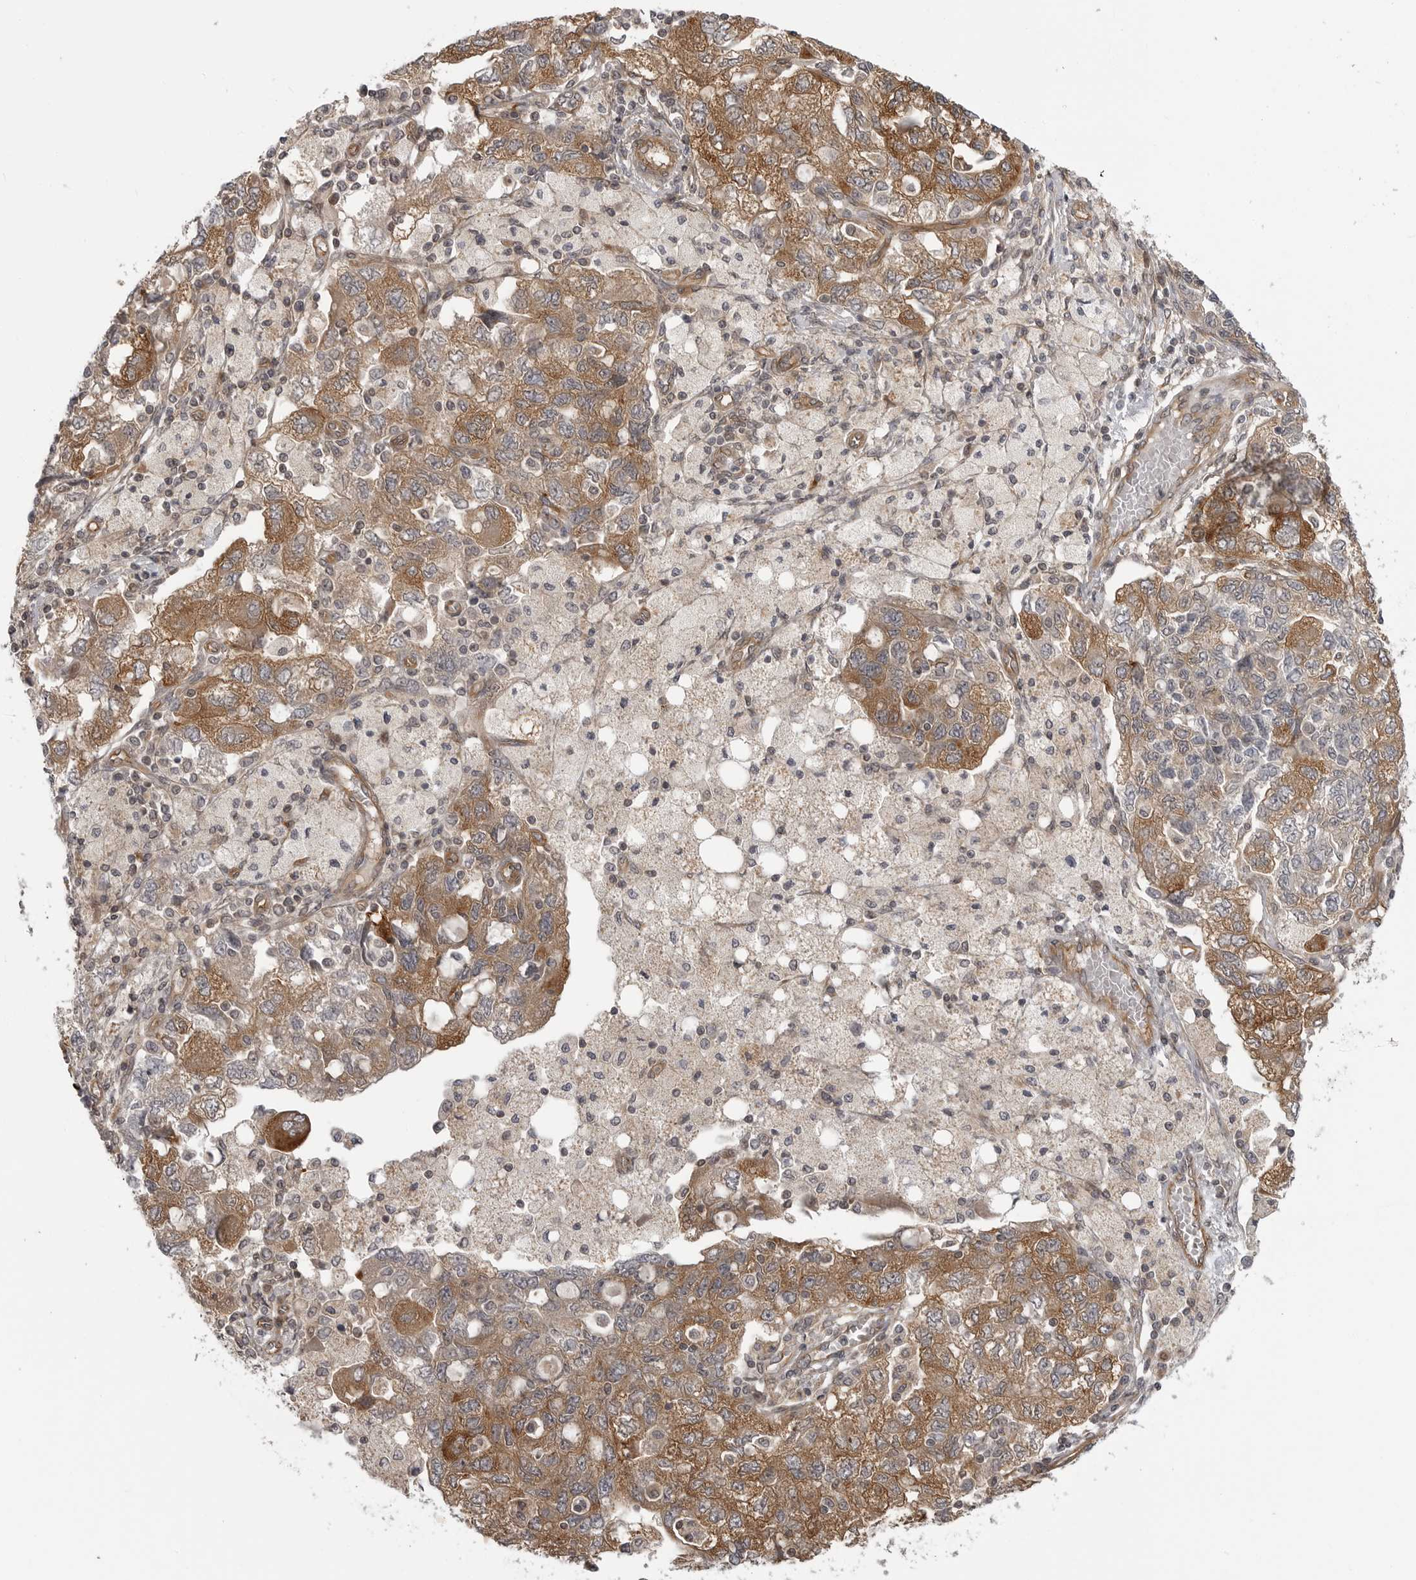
{"staining": {"intensity": "moderate", "quantity": ">75%", "location": "cytoplasmic/membranous"}, "tissue": "ovarian cancer", "cell_type": "Tumor cells", "image_type": "cancer", "snomed": [{"axis": "morphology", "description": "Carcinoma, NOS"}, {"axis": "morphology", "description": "Cystadenocarcinoma, serous, NOS"}, {"axis": "topography", "description": "Ovary"}], "caption": "Moderate cytoplasmic/membranous positivity for a protein is identified in approximately >75% of tumor cells of ovarian carcinoma using immunohistochemistry.", "gene": "LRRC45", "patient": {"sex": "female", "age": 69}}